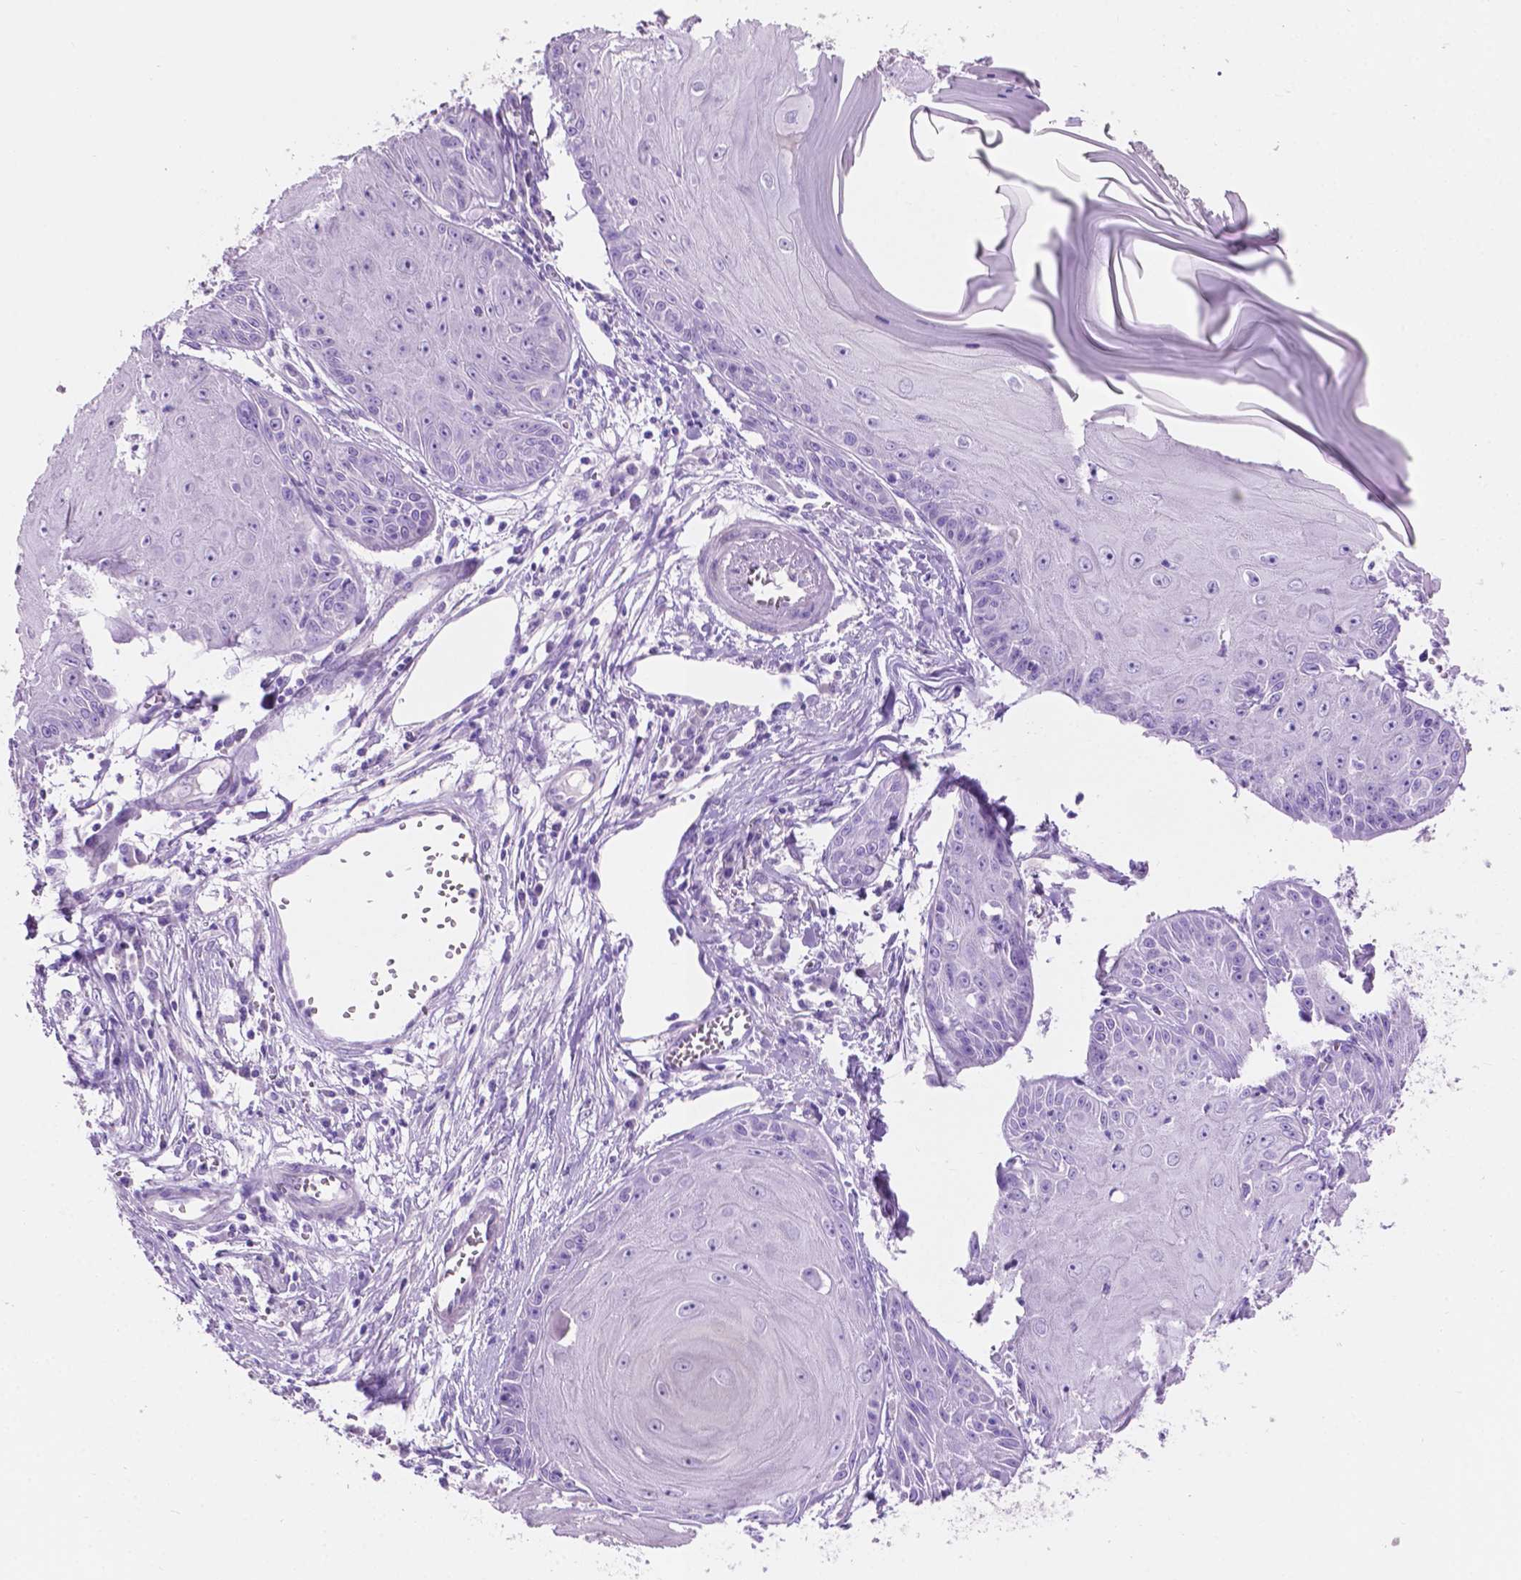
{"staining": {"intensity": "negative", "quantity": "none", "location": "none"}, "tissue": "skin cancer", "cell_type": "Tumor cells", "image_type": "cancer", "snomed": [{"axis": "morphology", "description": "Squamous cell carcinoma, NOS"}, {"axis": "topography", "description": "Skin"}, {"axis": "topography", "description": "Vulva"}], "caption": "DAB (3,3'-diaminobenzidine) immunohistochemical staining of skin squamous cell carcinoma shows no significant expression in tumor cells. (DAB IHC, high magnification).", "gene": "CLDN17", "patient": {"sex": "female", "age": 85}}